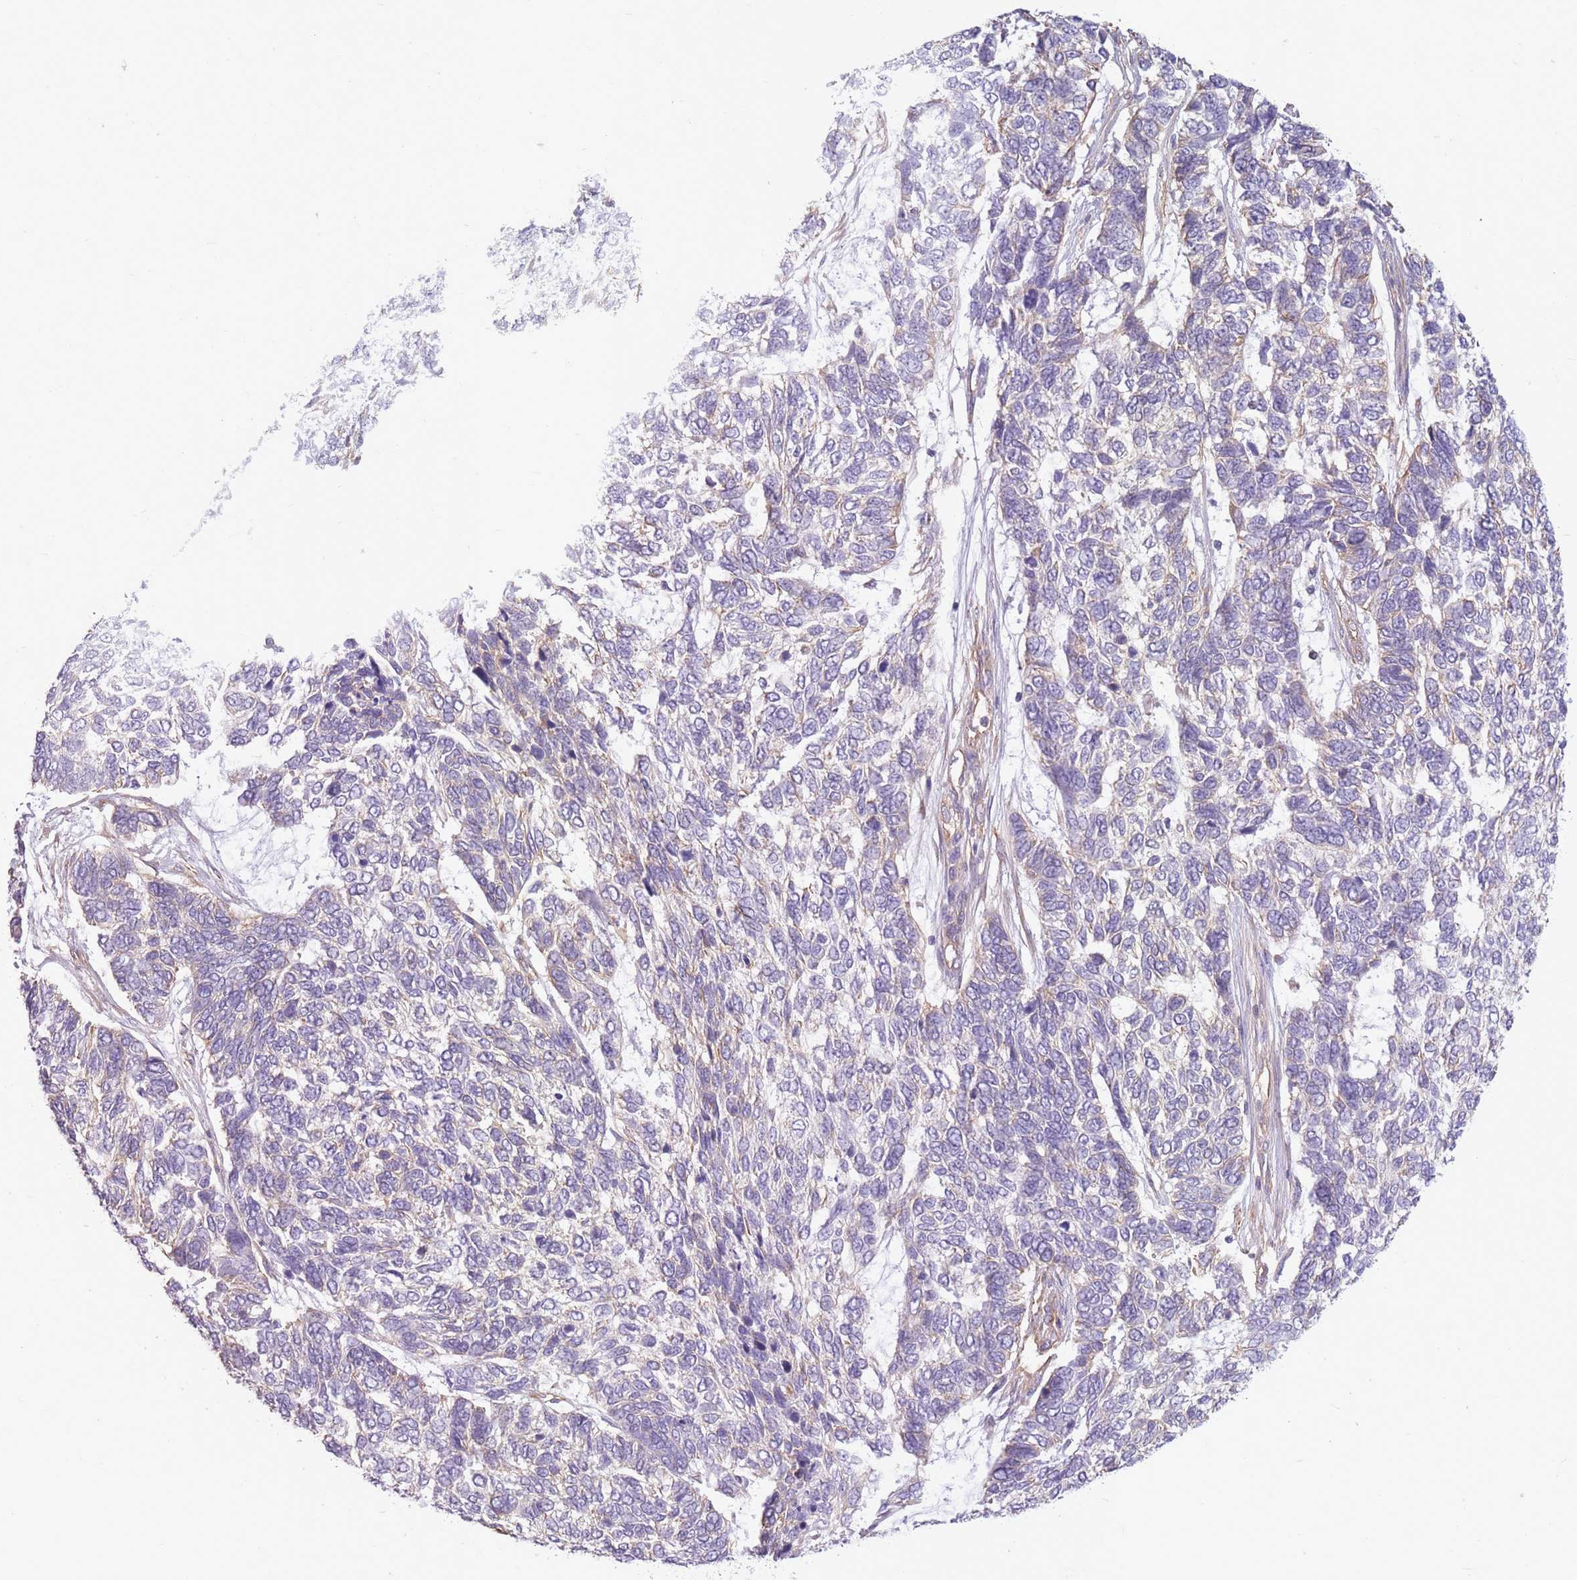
{"staining": {"intensity": "weak", "quantity": "<25%", "location": "cytoplasmic/membranous"}, "tissue": "skin cancer", "cell_type": "Tumor cells", "image_type": "cancer", "snomed": [{"axis": "morphology", "description": "Basal cell carcinoma"}, {"axis": "topography", "description": "Skin"}], "caption": "Immunohistochemistry (IHC) histopathology image of human skin cancer stained for a protein (brown), which displays no staining in tumor cells. (DAB immunohistochemistry (IHC), high magnification).", "gene": "ADD1", "patient": {"sex": "female", "age": 65}}